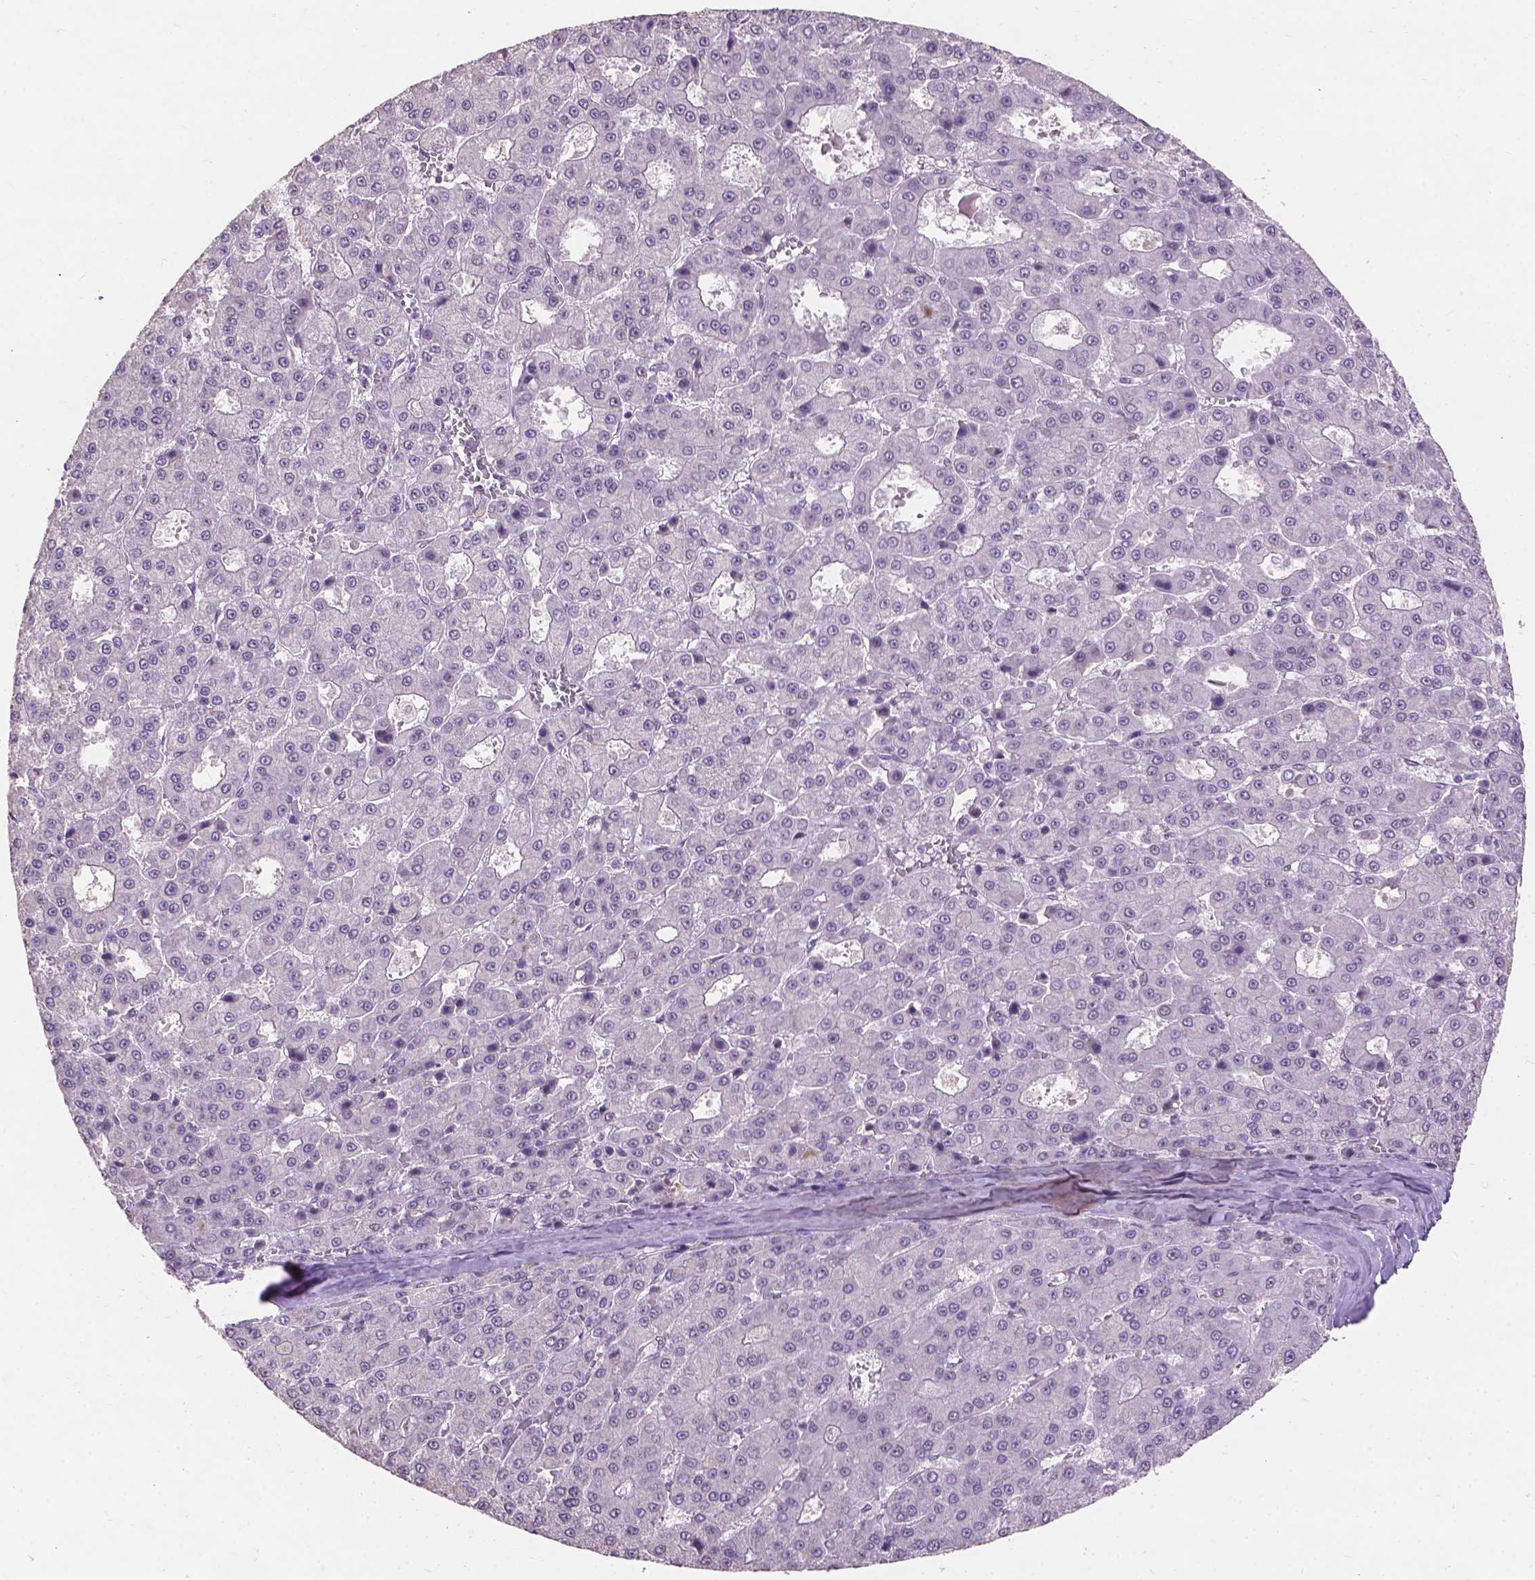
{"staining": {"intensity": "negative", "quantity": "none", "location": "none"}, "tissue": "liver cancer", "cell_type": "Tumor cells", "image_type": "cancer", "snomed": [{"axis": "morphology", "description": "Carcinoma, Hepatocellular, NOS"}, {"axis": "topography", "description": "Liver"}], "caption": "The immunohistochemistry (IHC) histopathology image has no significant expression in tumor cells of liver cancer (hepatocellular carcinoma) tissue. The staining is performed using DAB brown chromogen with nuclei counter-stained in using hematoxylin.", "gene": "COIL", "patient": {"sex": "male", "age": 70}}